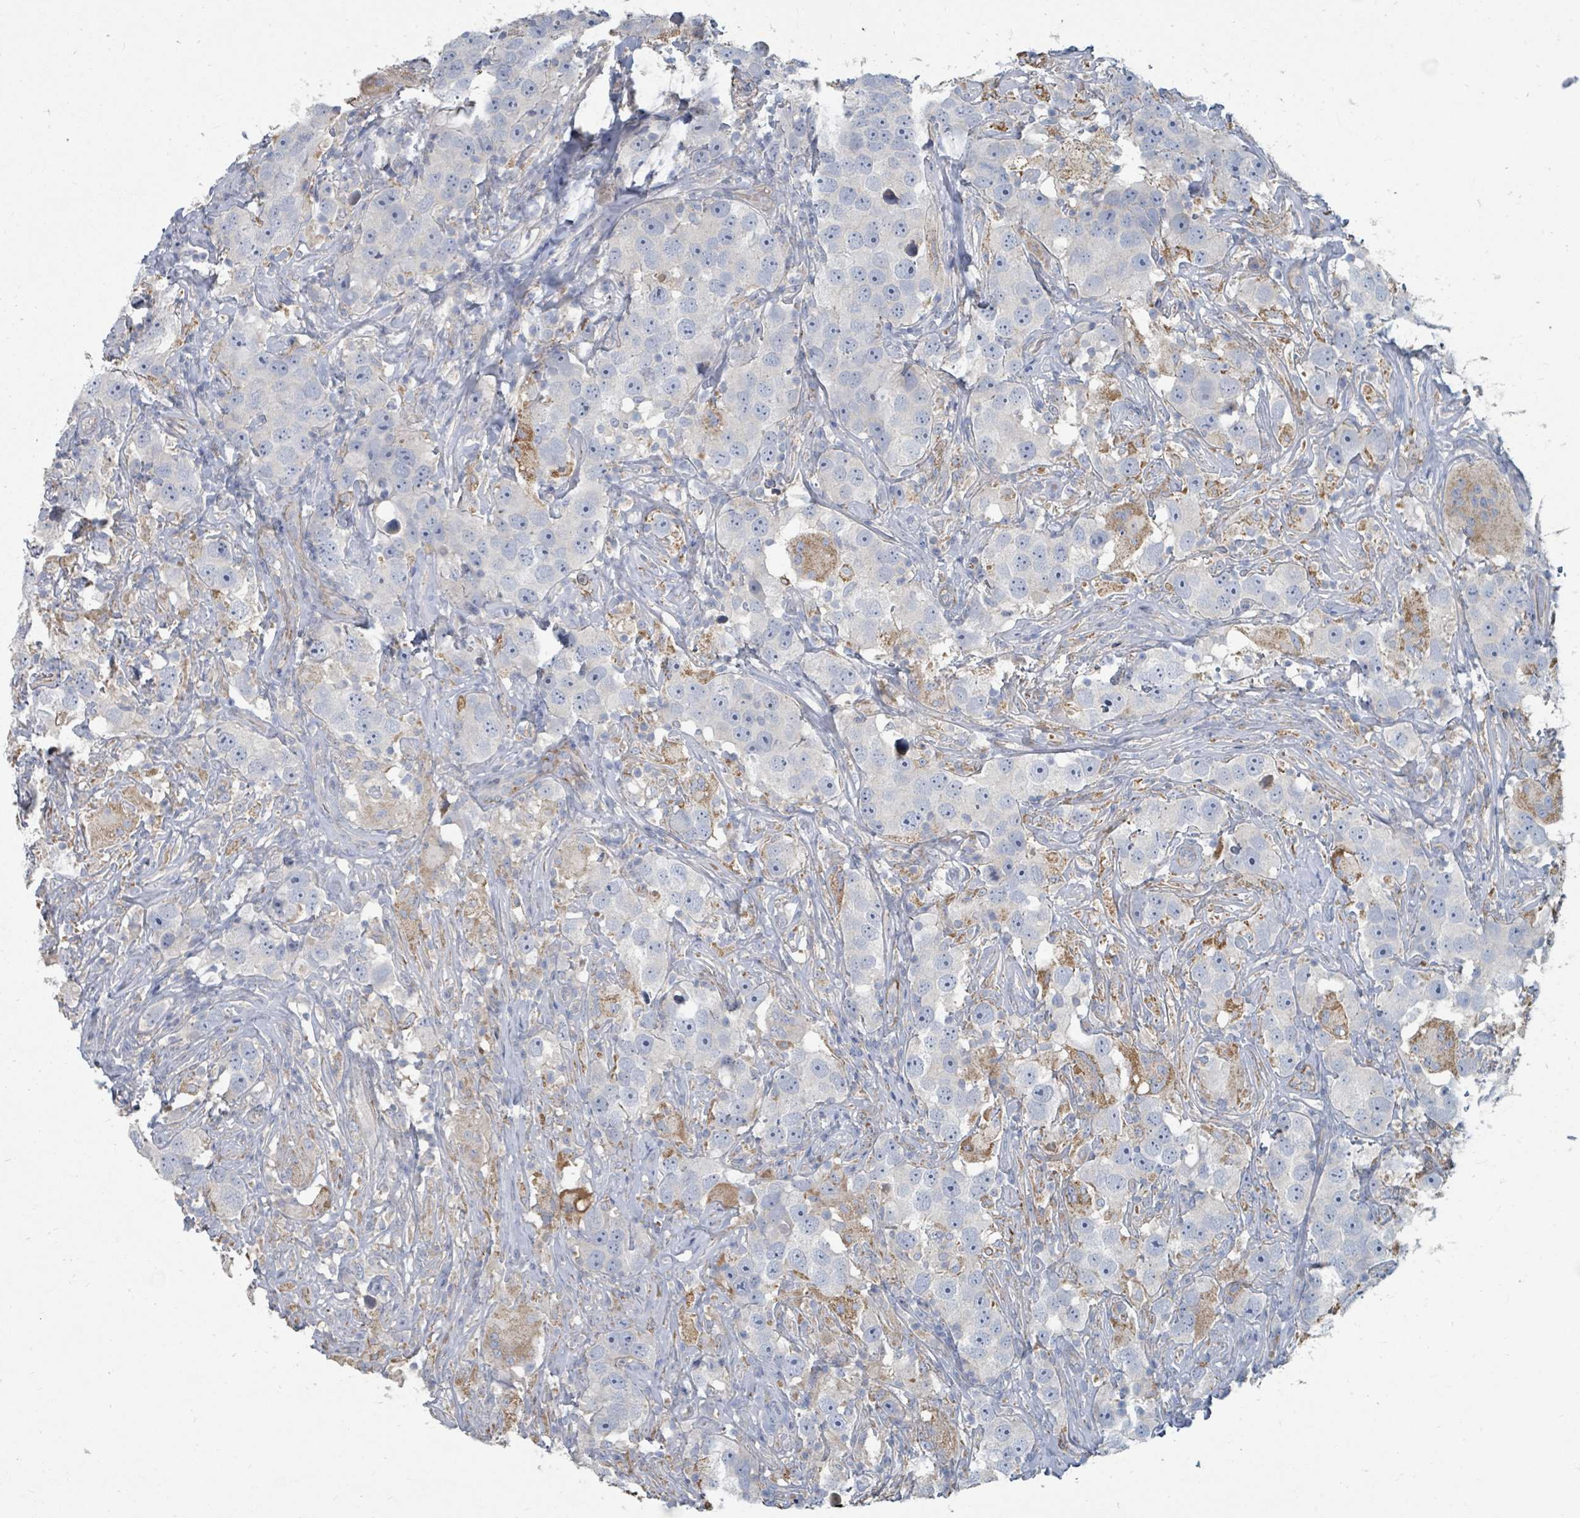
{"staining": {"intensity": "negative", "quantity": "none", "location": "none"}, "tissue": "testis cancer", "cell_type": "Tumor cells", "image_type": "cancer", "snomed": [{"axis": "morphology", "description": "Seminoma, NOS"}, {"axis": "topography", "description": "Testis"}], "caption": "A photomicrograph of human testis cancer is negative for staining in tumor cells. (DAB IHC visualized using brightfield microscopy, high magnification).", "gene": "ARGFX", "patient": {"sex": "male", "age": 49}}